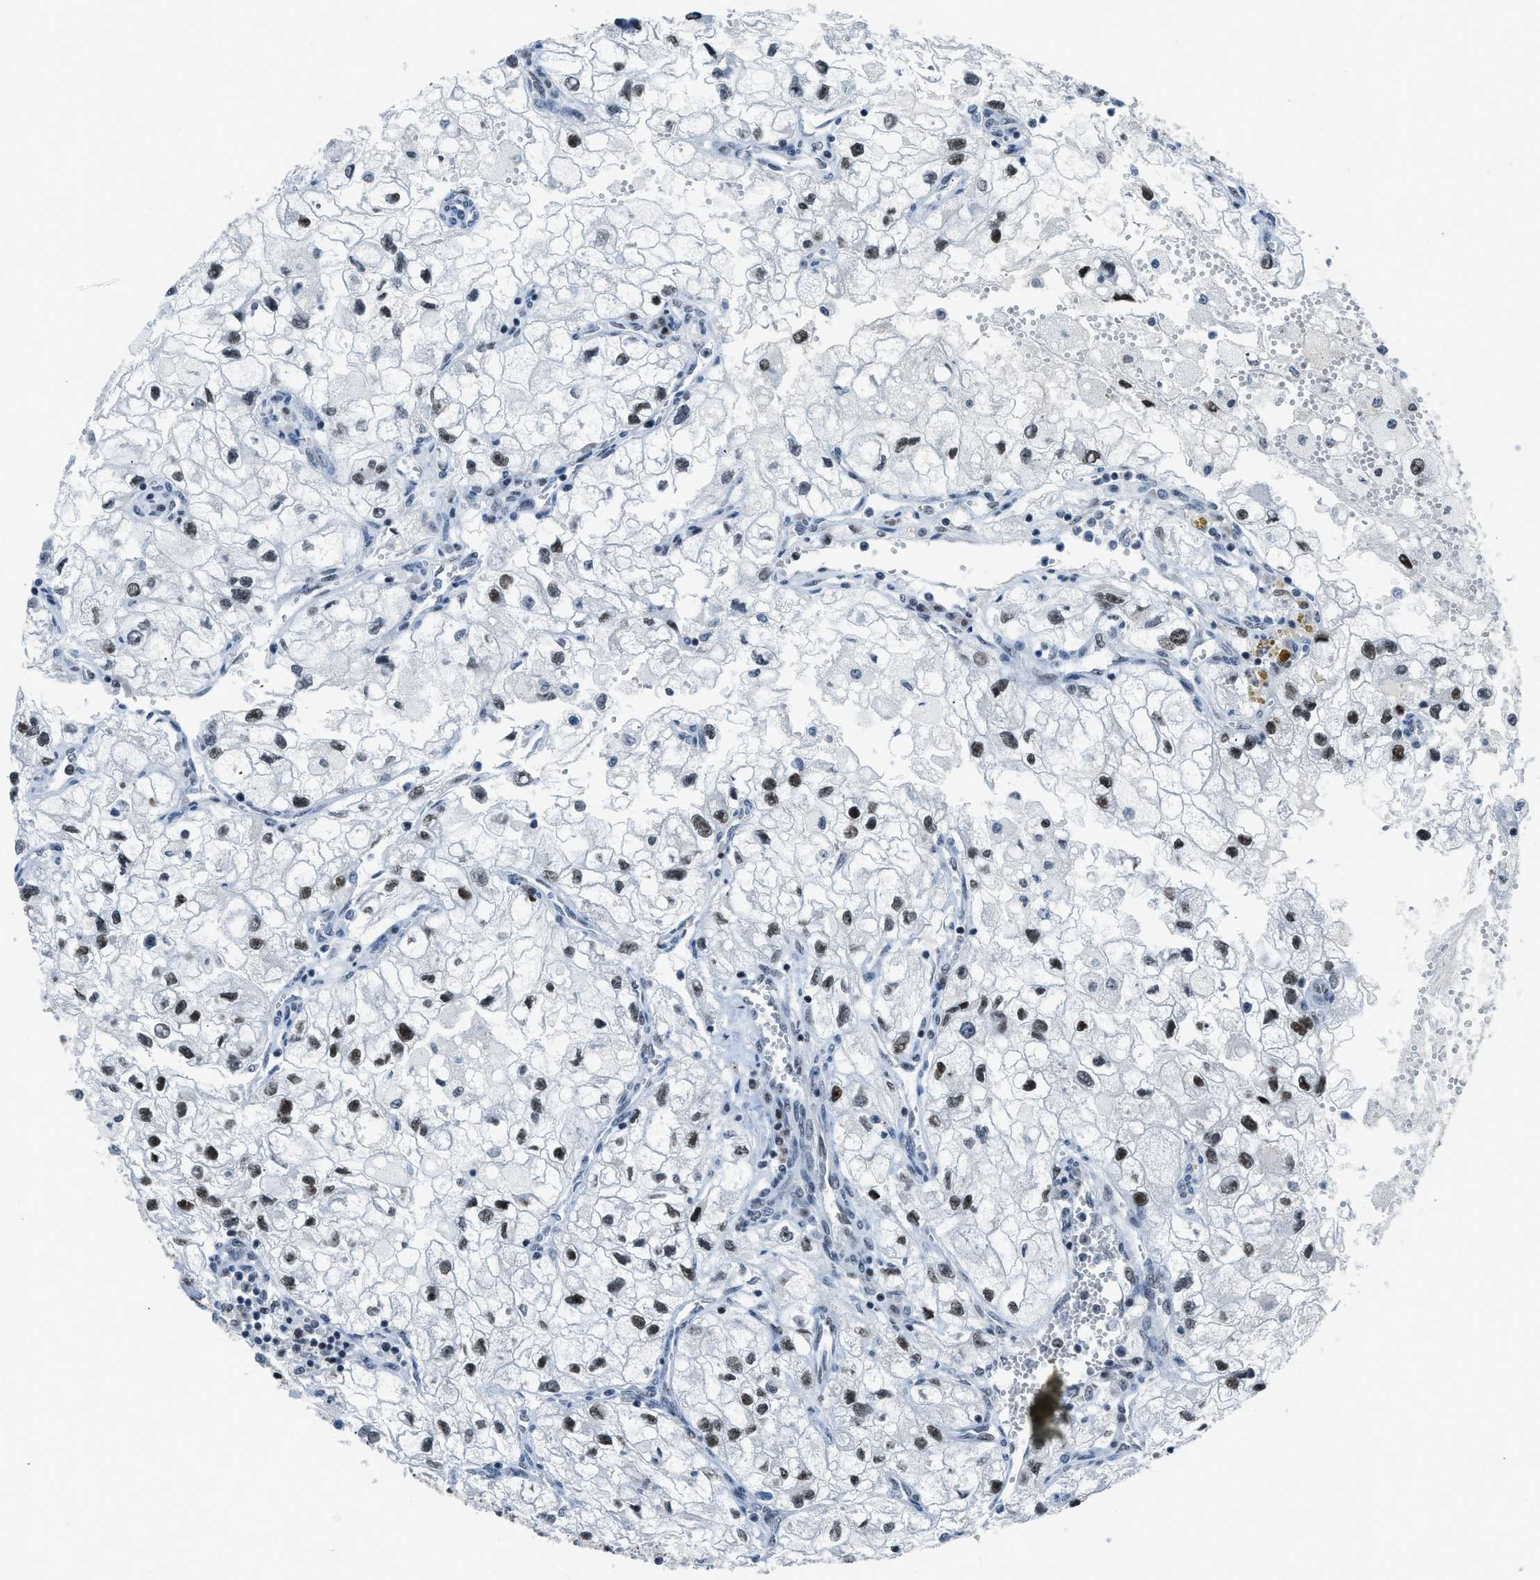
{"staining": {"intensity": "strong", "quantity": "25%-75%", "location": "nuclear"}, "tissue": "renal cancer", "cell_type": "Tumor cells", "image_type": "cancer", "snomed": [{"axis": "morphology", "description": "Adenocarcinoma, NOS"}, {"axis": "topography", "description": "Kidney"}], "caption": "DAB immunohistochemical staining of human adenocarcinoma (renal) shows strong nuclear protein expression in approximately 25%-75% of tumor cells.", "gene": "RAD51B", "patient": {"sex": "female", "age": 70}}